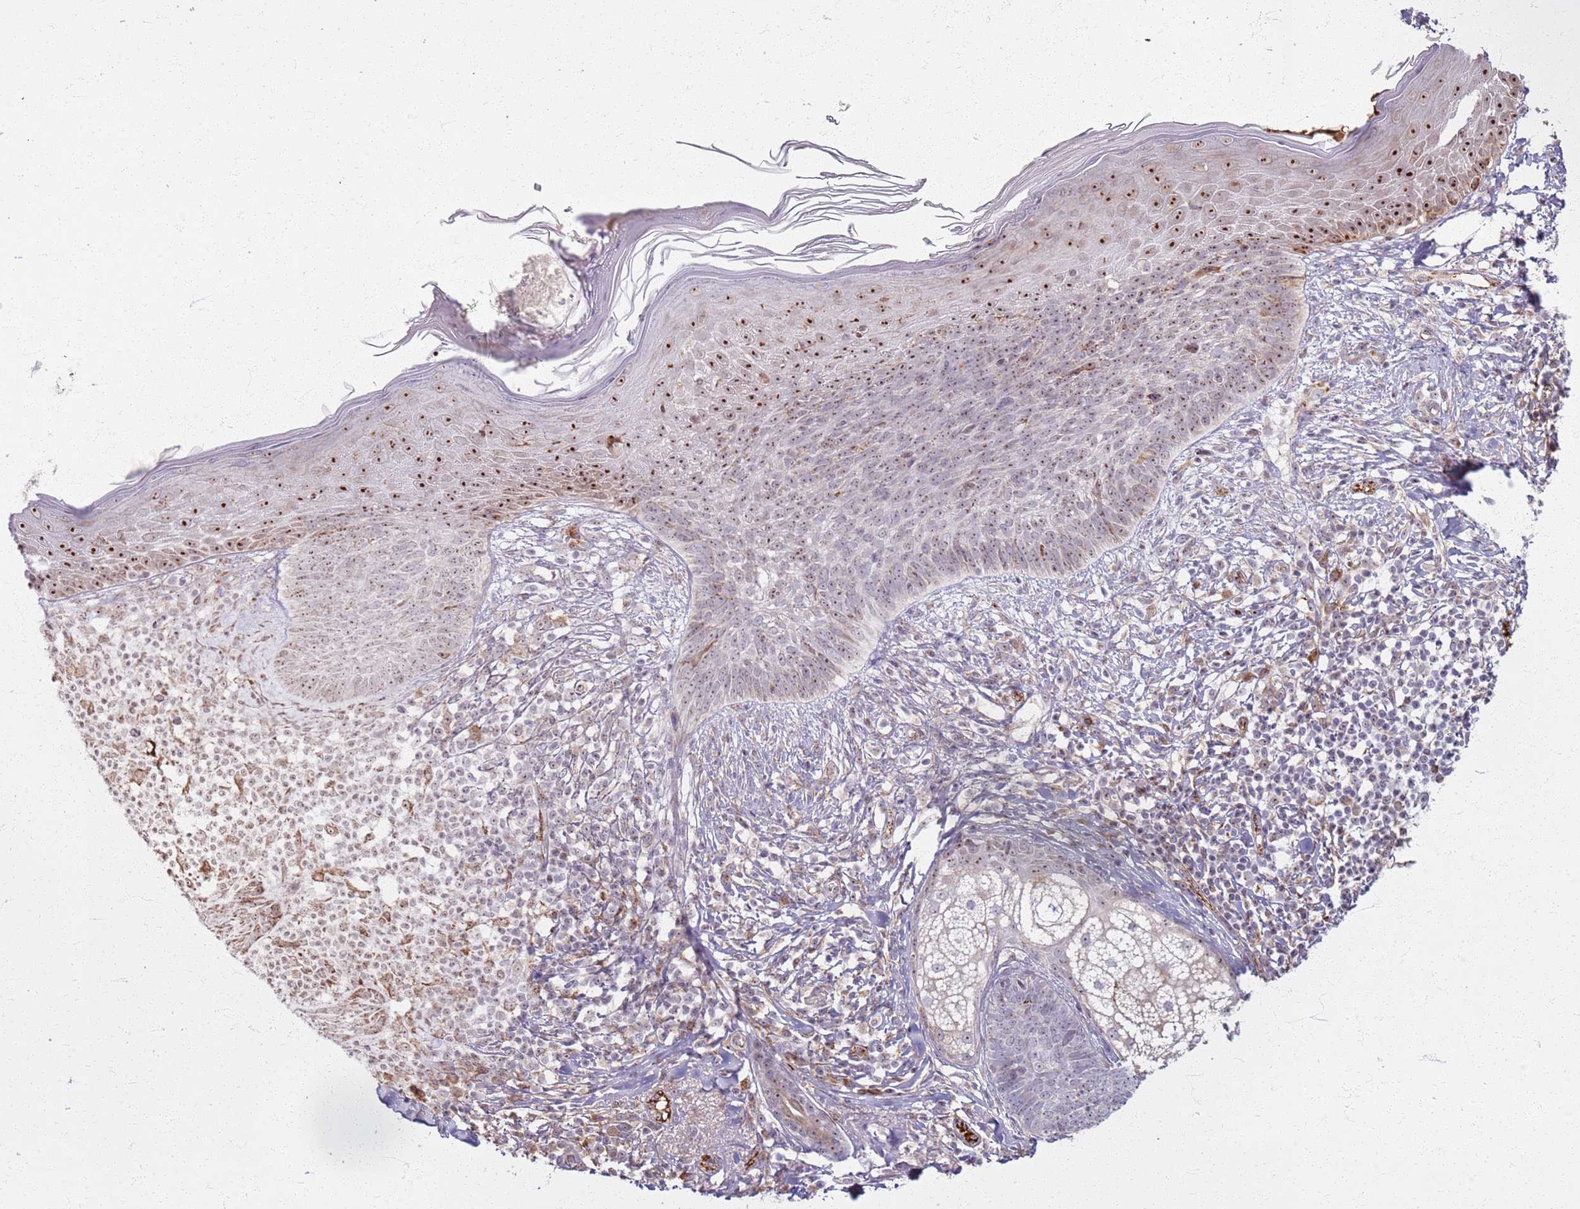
{"staining": {"intensity": "weak", "quantity": "<25%", "location": "nuclear"}, "tissue": "skin cancer", "cell_type": "Tumor cells", "image_type": "cancer", "snomed": [{"axis": "morphology", "description": "Basal cell carcinoma"}, {"axis": "topography", "description": "Skin"}], "caption": "The micrograph demonstrates no significant expression in tumor cells of basal cell carcinoma (skin).", "gene": "KRI1", "patient": {"sex": "male", "age": 73}}